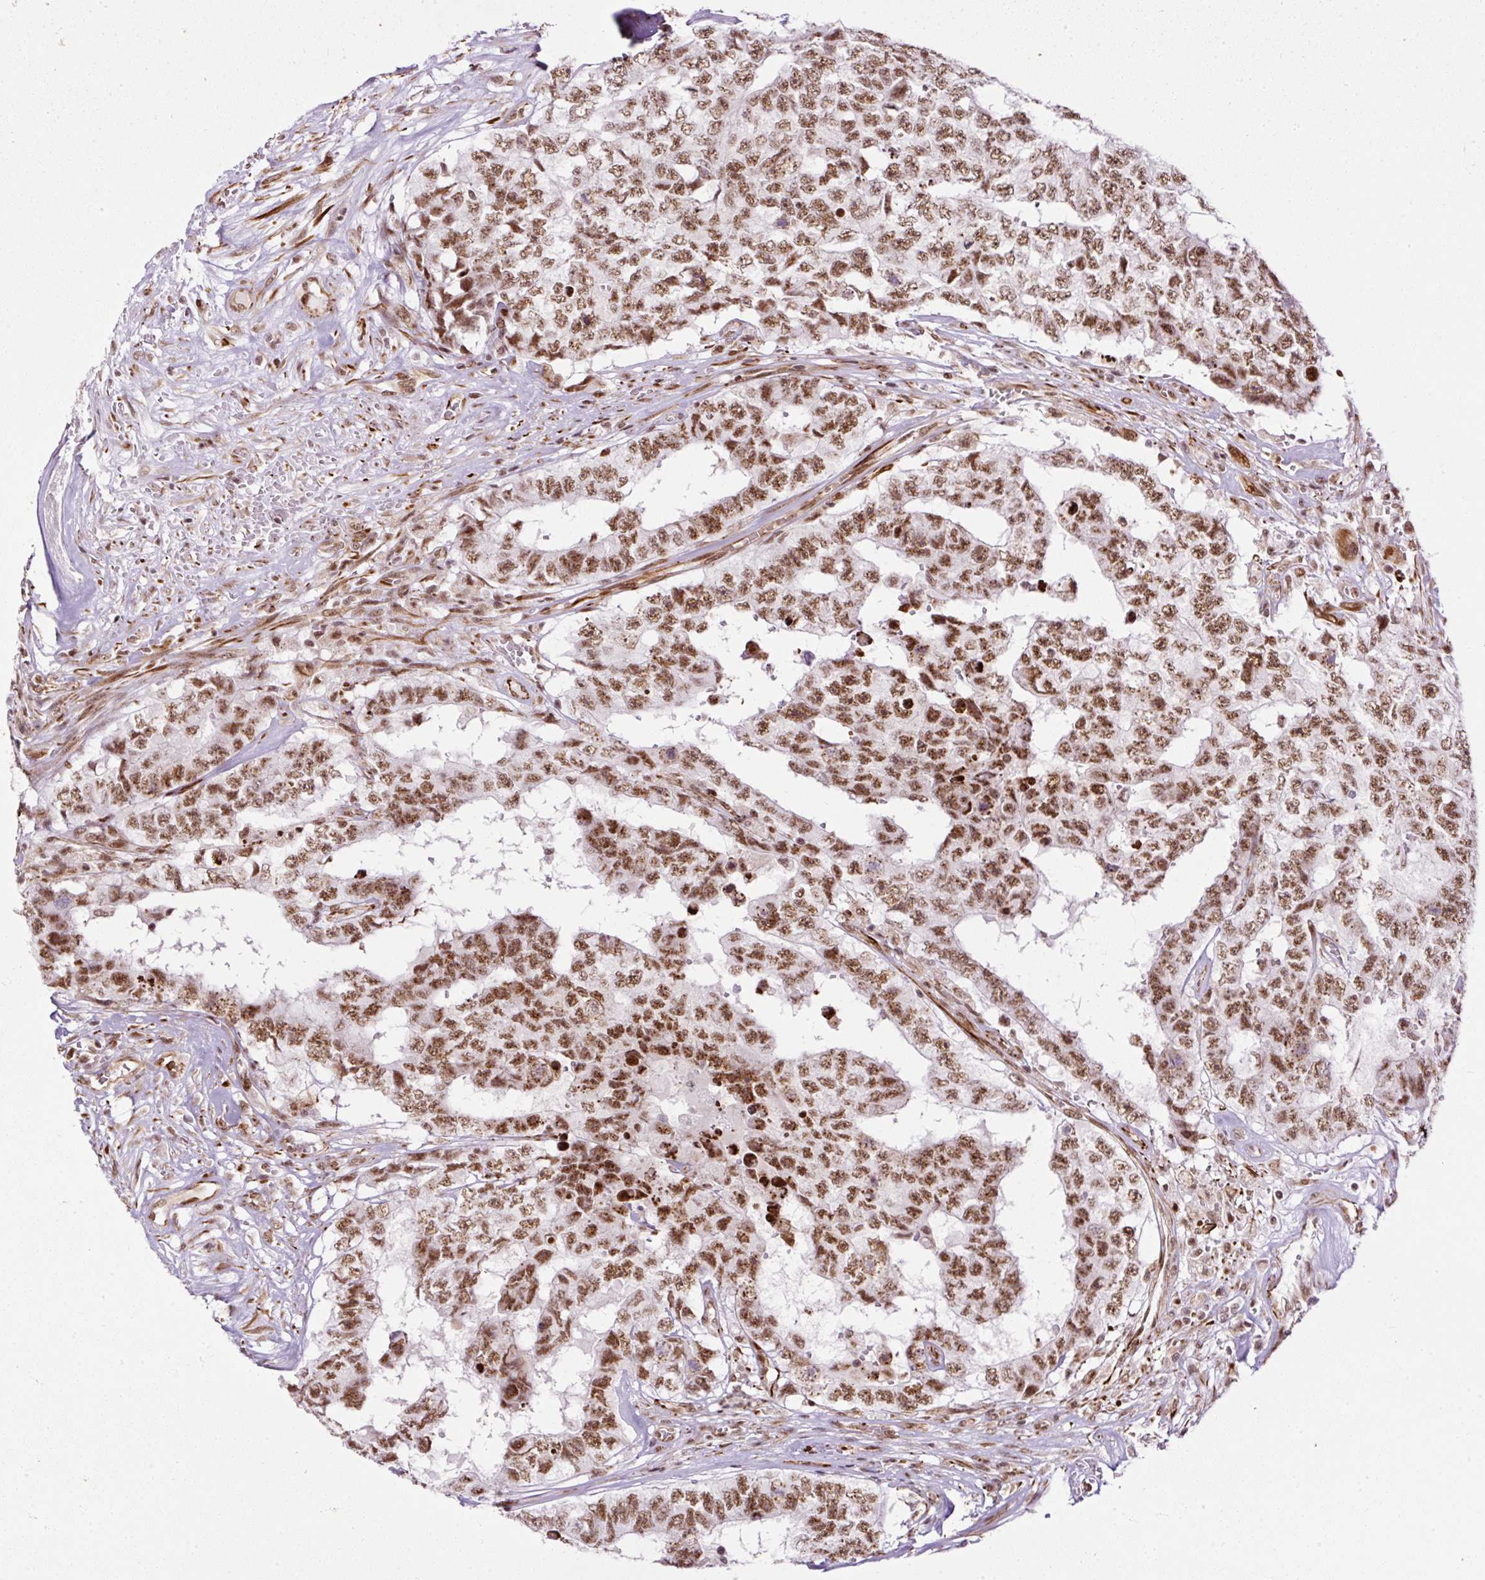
{"staining": {"intensity": "moderate", "quantity": ">75%", "location": "nuclear"}, "tissue": "testis cancer", "cell_type": "Tumor cells", "image_type": "cancer", "snomed": [{"axis": "morphology", "description": "Normal tissue, NOS"}, {"axis": "morphology", "description": "Carcinoma, Embryonal, NOS"}, {"axis": "topography", "description": "Testis"}, {"axis": "topography", "description": "Epididymis"}], "caption": "DAB immunohistochemical staining of embryonal carcinoma (testis) demonstrates moderate nuclear protein positivity in about >75% of tumor cells. Nuclei are stained in blue.", "gene": "LUC7L2", "patient": {"sex": "male", "age": 25}}